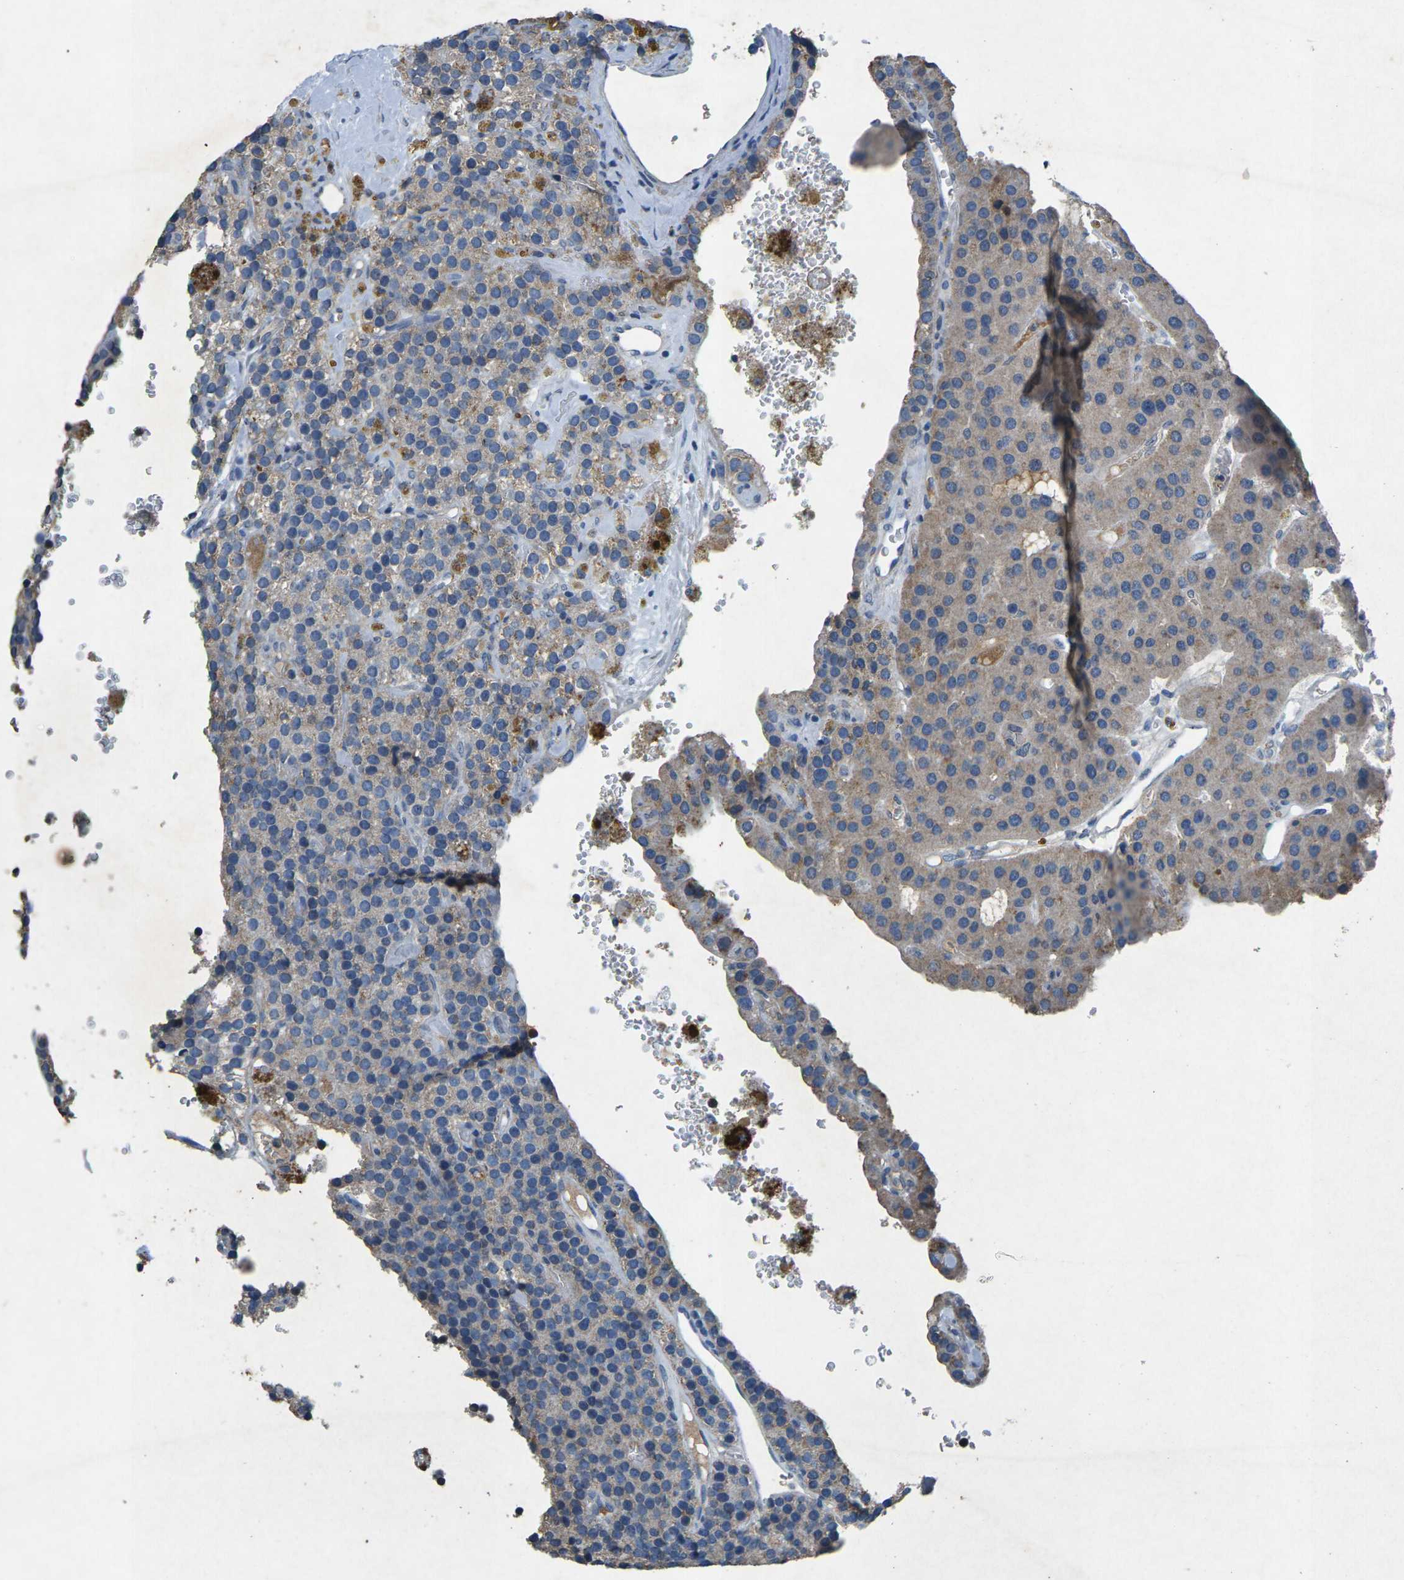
{"staining": {"intensity": "moderate", "quantity": "<25%", "location": "cytoplasmic/membranous"}, "tissue": "parathyroid gland", "cell_type": "Glandular cells", "image_type": "normal", "snomed": [{"axis": "morphology", "description": "Normal tissue, NOS"}, {"axis": "morphology", "description": "Adenoma, NOS"}, {"axis": "topography", "description": "Parathyroid gland"}], "caption": "This histopathology image exhibits normal parathyroid gland stained with IHC to label a protein in brown. The cytoplasmic/membranous of glandular cells show moderate positivity for the protein. Nuclei are counter-stained blue.", "gene": "PLG", "patient": {"sex": "female", "age": 86}}